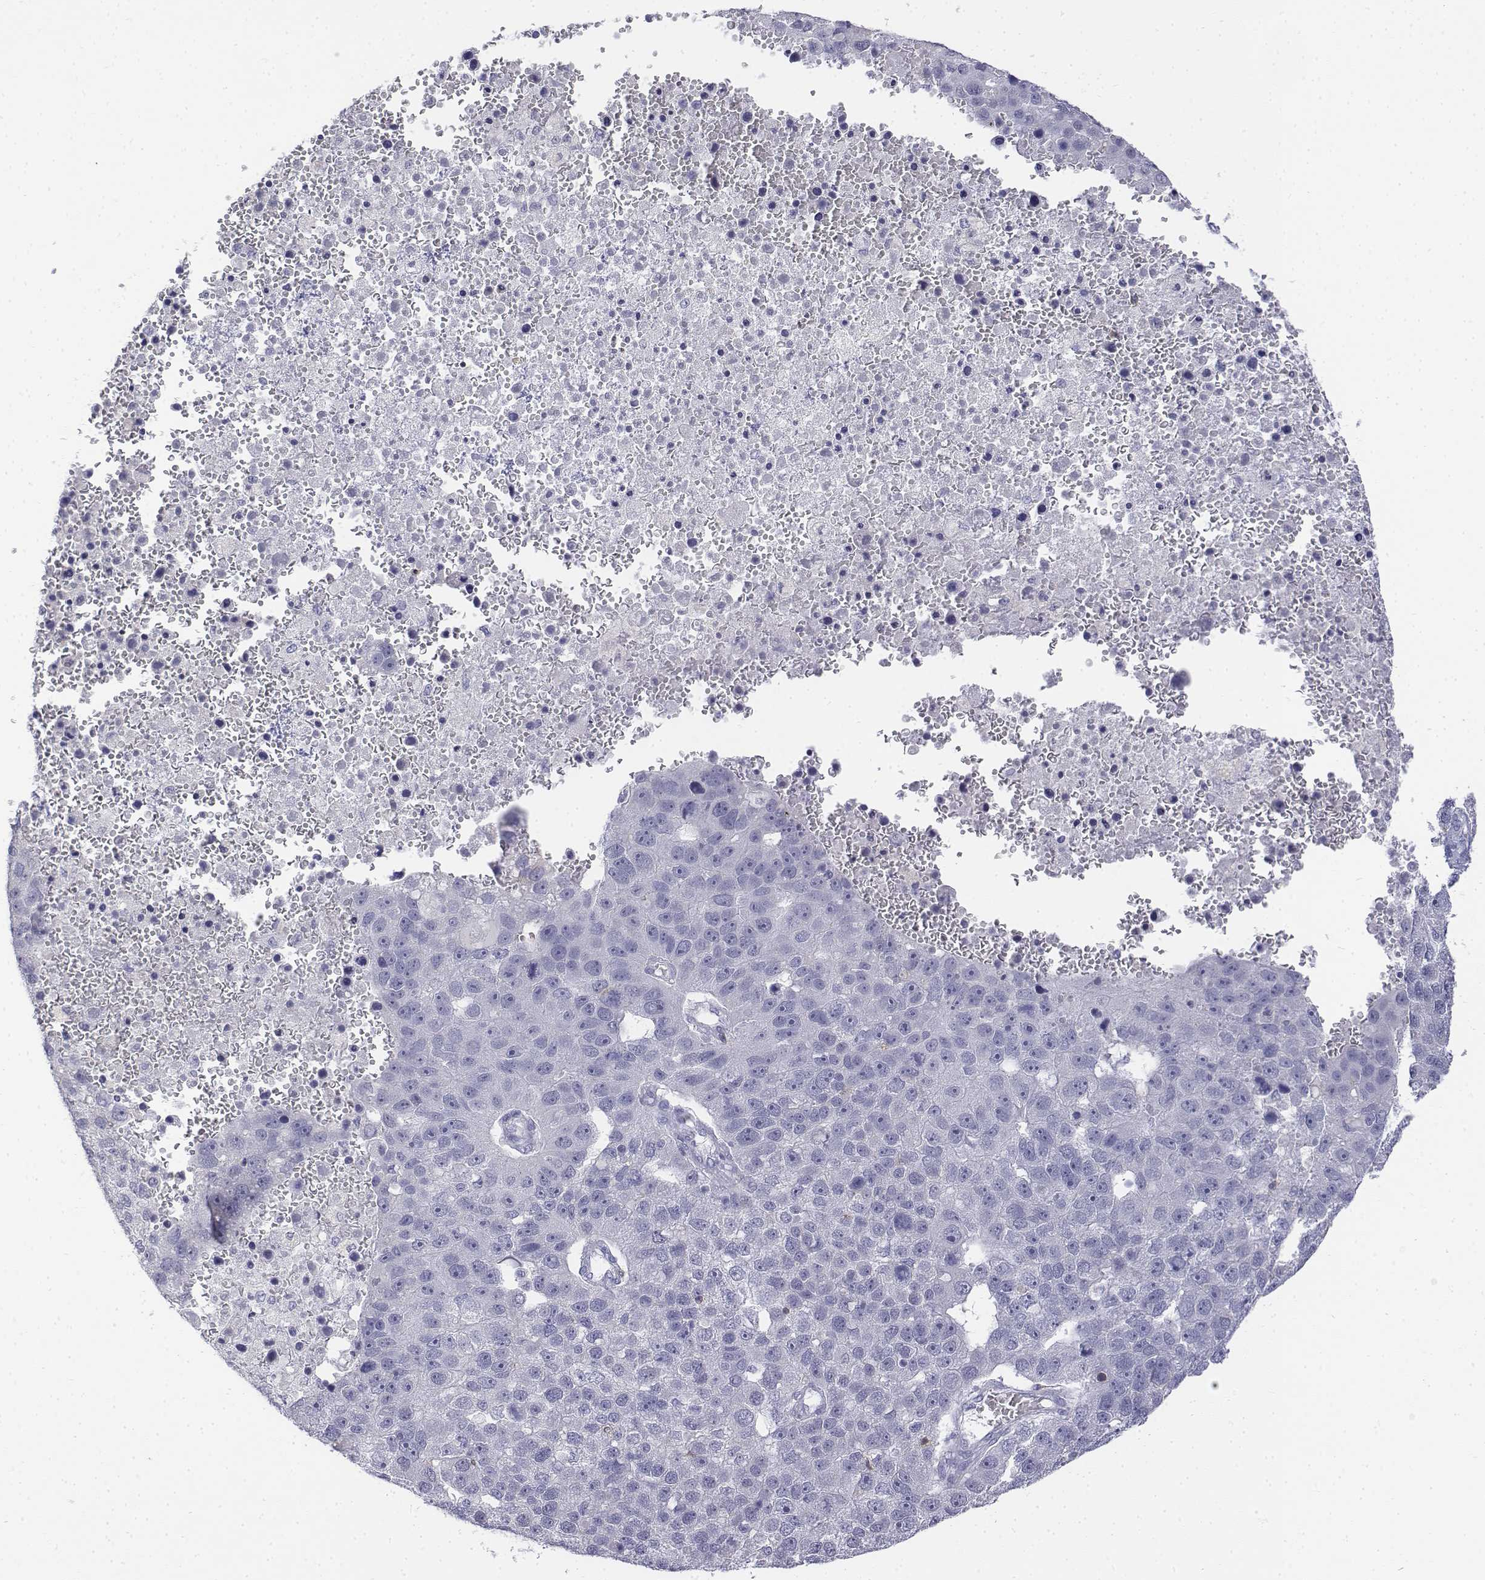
{"staining": {"intensity": "negative", "quantity": "none", "location": "none"}, "tissue": "pancreatic cancer", "cell_type": "Tumor cells", "image_type": "cancer", "snomed": [{"axis": "morphology", "description": "Adenocarcinoma, NOS"}, {"axis": "topography", "description": "Pancreas"}], "caption": "This is an immunohistochemistry histopathology image of human adenocarcinoma (pancreatic). There is no positivity in tumor cells.", "gene": "CD3E", "patient": {"sex": "female", "age": 61}}